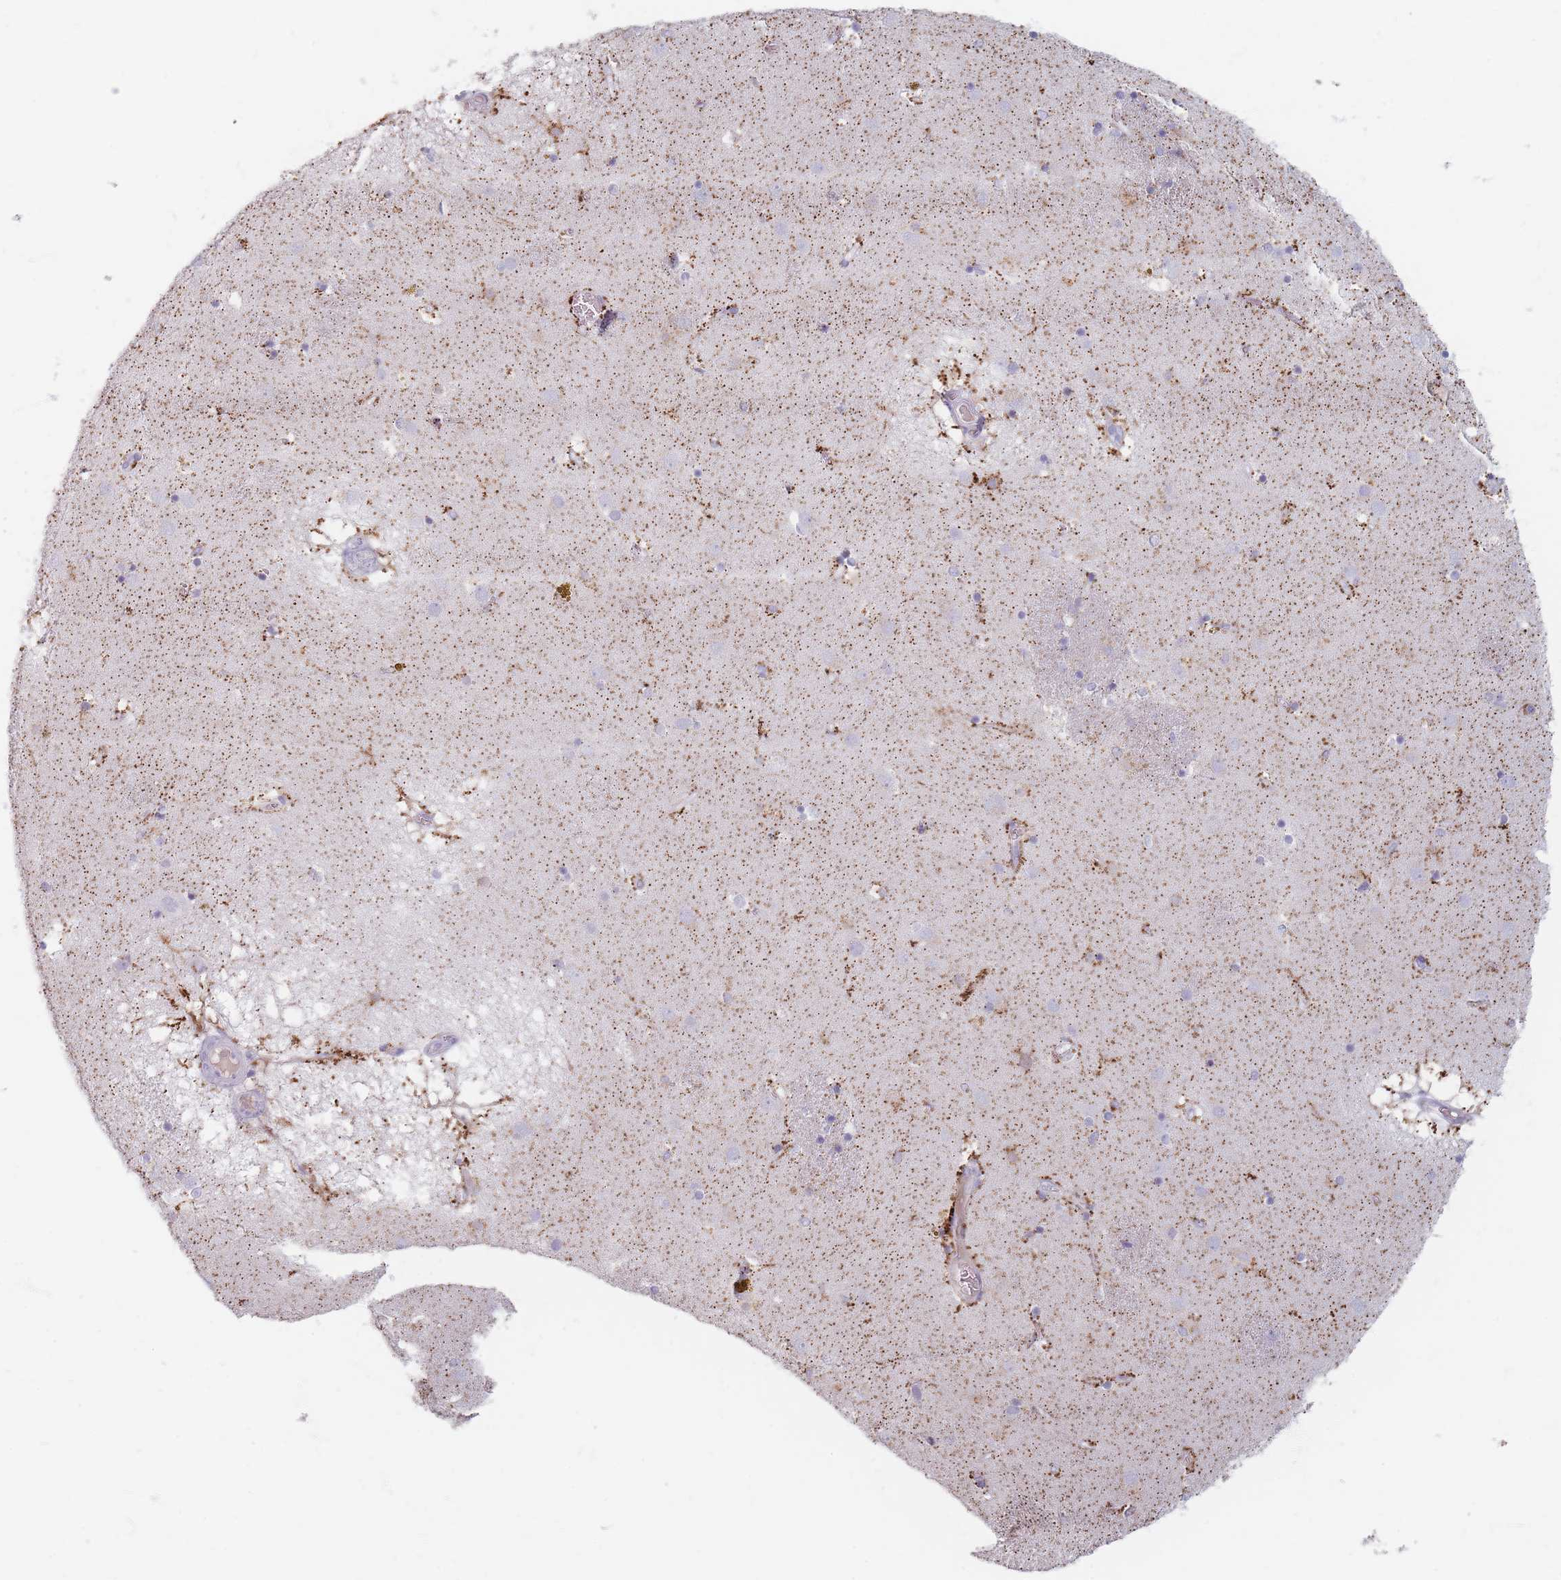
{"staining": {"intensity": "moderate", "quantity": "<25%", "location": "cytoplasmic/membranous"}, "tissue": "caudate", "cell_type": "Glial cells", "image_type": "normal", "snomed": [{"axis": "morphology", "description": "Normal tissue, NOS"}, {"axis": "topography", "description": "Lateral ventricle wall"}], "caption": "Immunohistochemical staining of normal caudate demonstrates low levels of moderate cytoplasmic/membranous expression in about <25% of glial cells.", "gene": "HELZ2", "patient": {"sex": "male", "age": 70}}